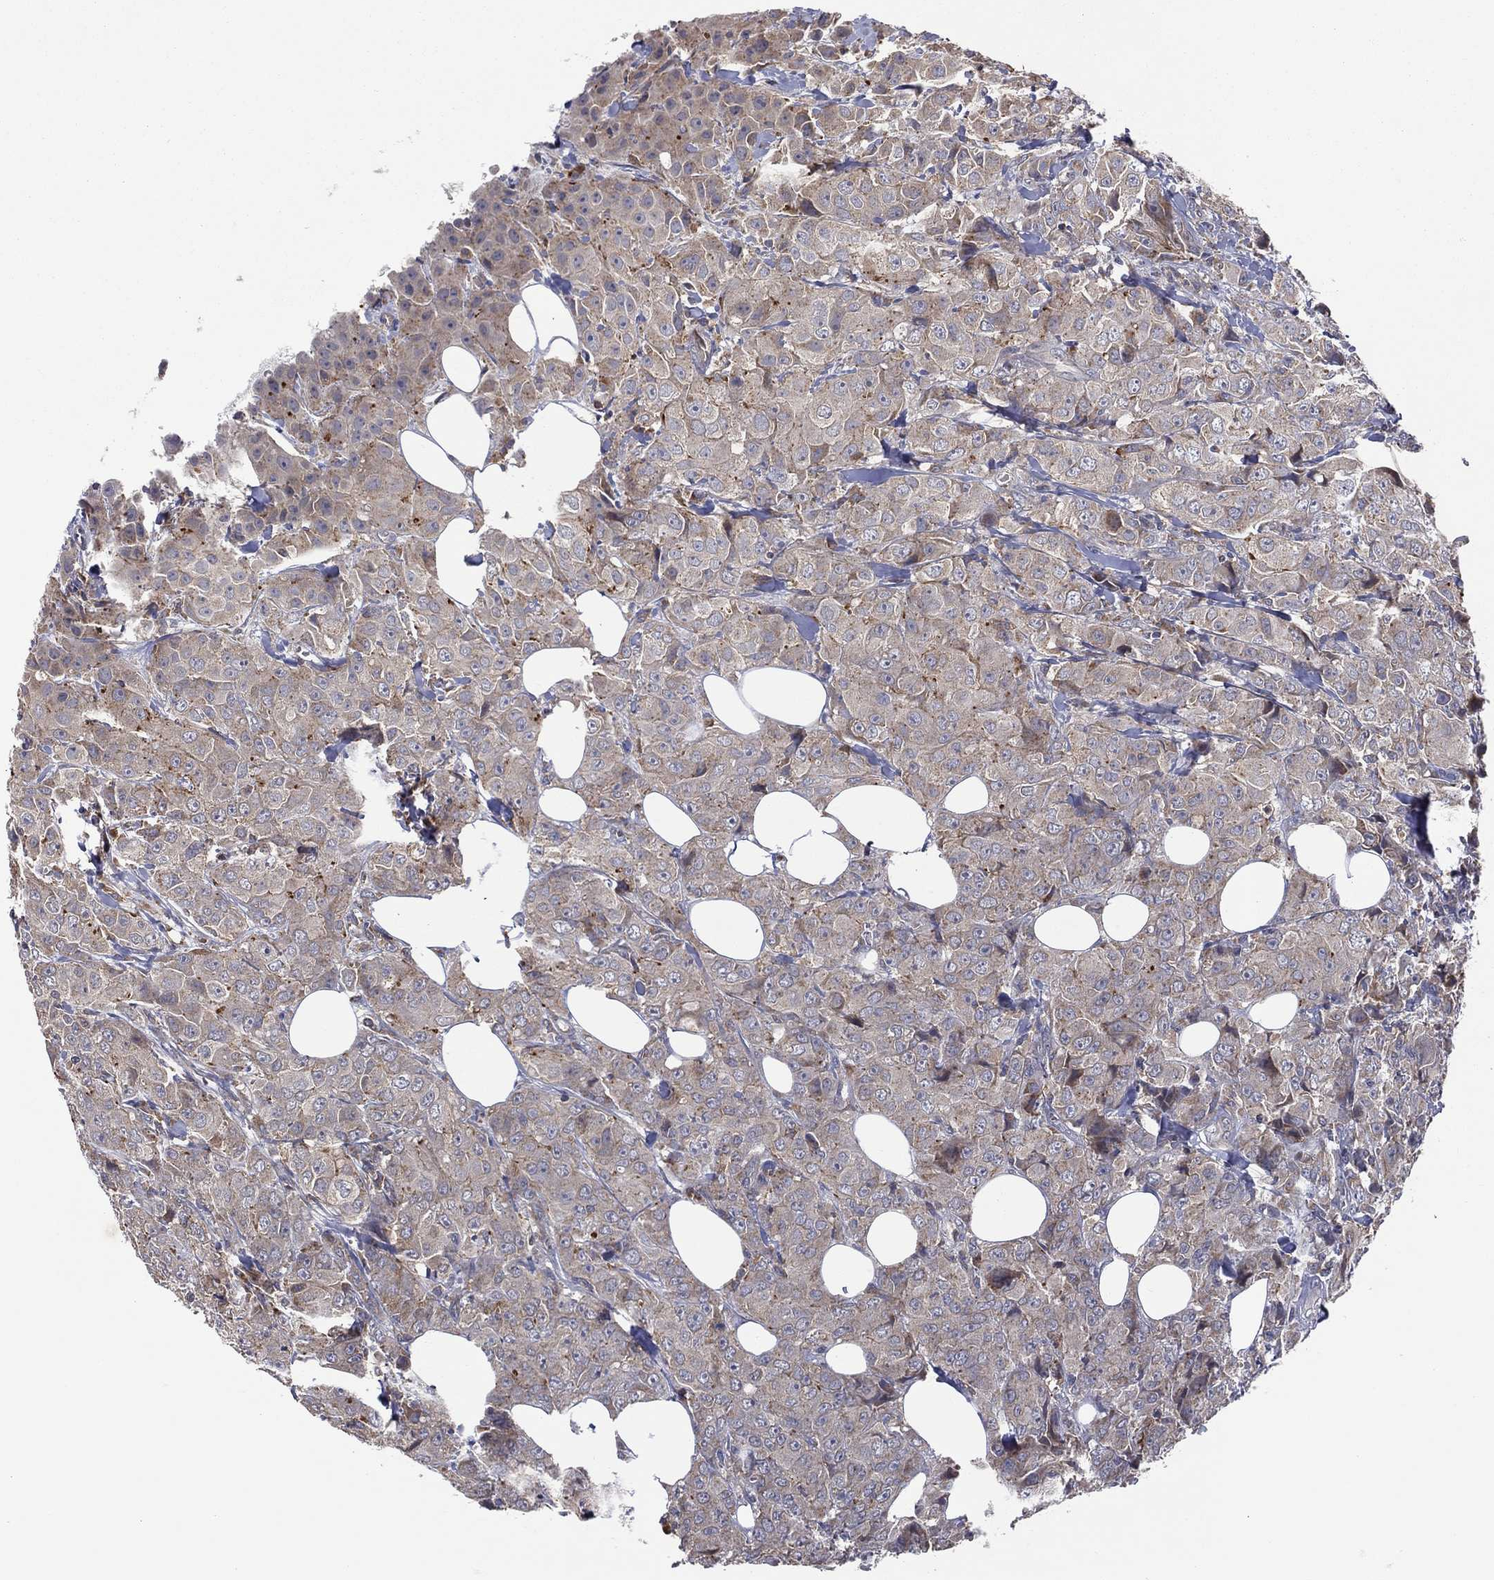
{"staining": {"intensity": "moderate", "quantity": "<25%", "location": "cytoplasmic/membranous"}, "tissue": "breast cancer", "cell_type": "Tumor cells", "image_type": "cancer", "snomed": [{"axis": "morphology", "description": "Duct carcinoma"}, {"axis": "topography", "description": "Breast"}], "caption": "Tumor cells display low levels of moderate cytoplasmic/membranous positivity in approximately <25% of cells in breast cancer (intraductal carcinoma).", "gene": "STARD3", "patient": {"sex": "female", "age": 43}}